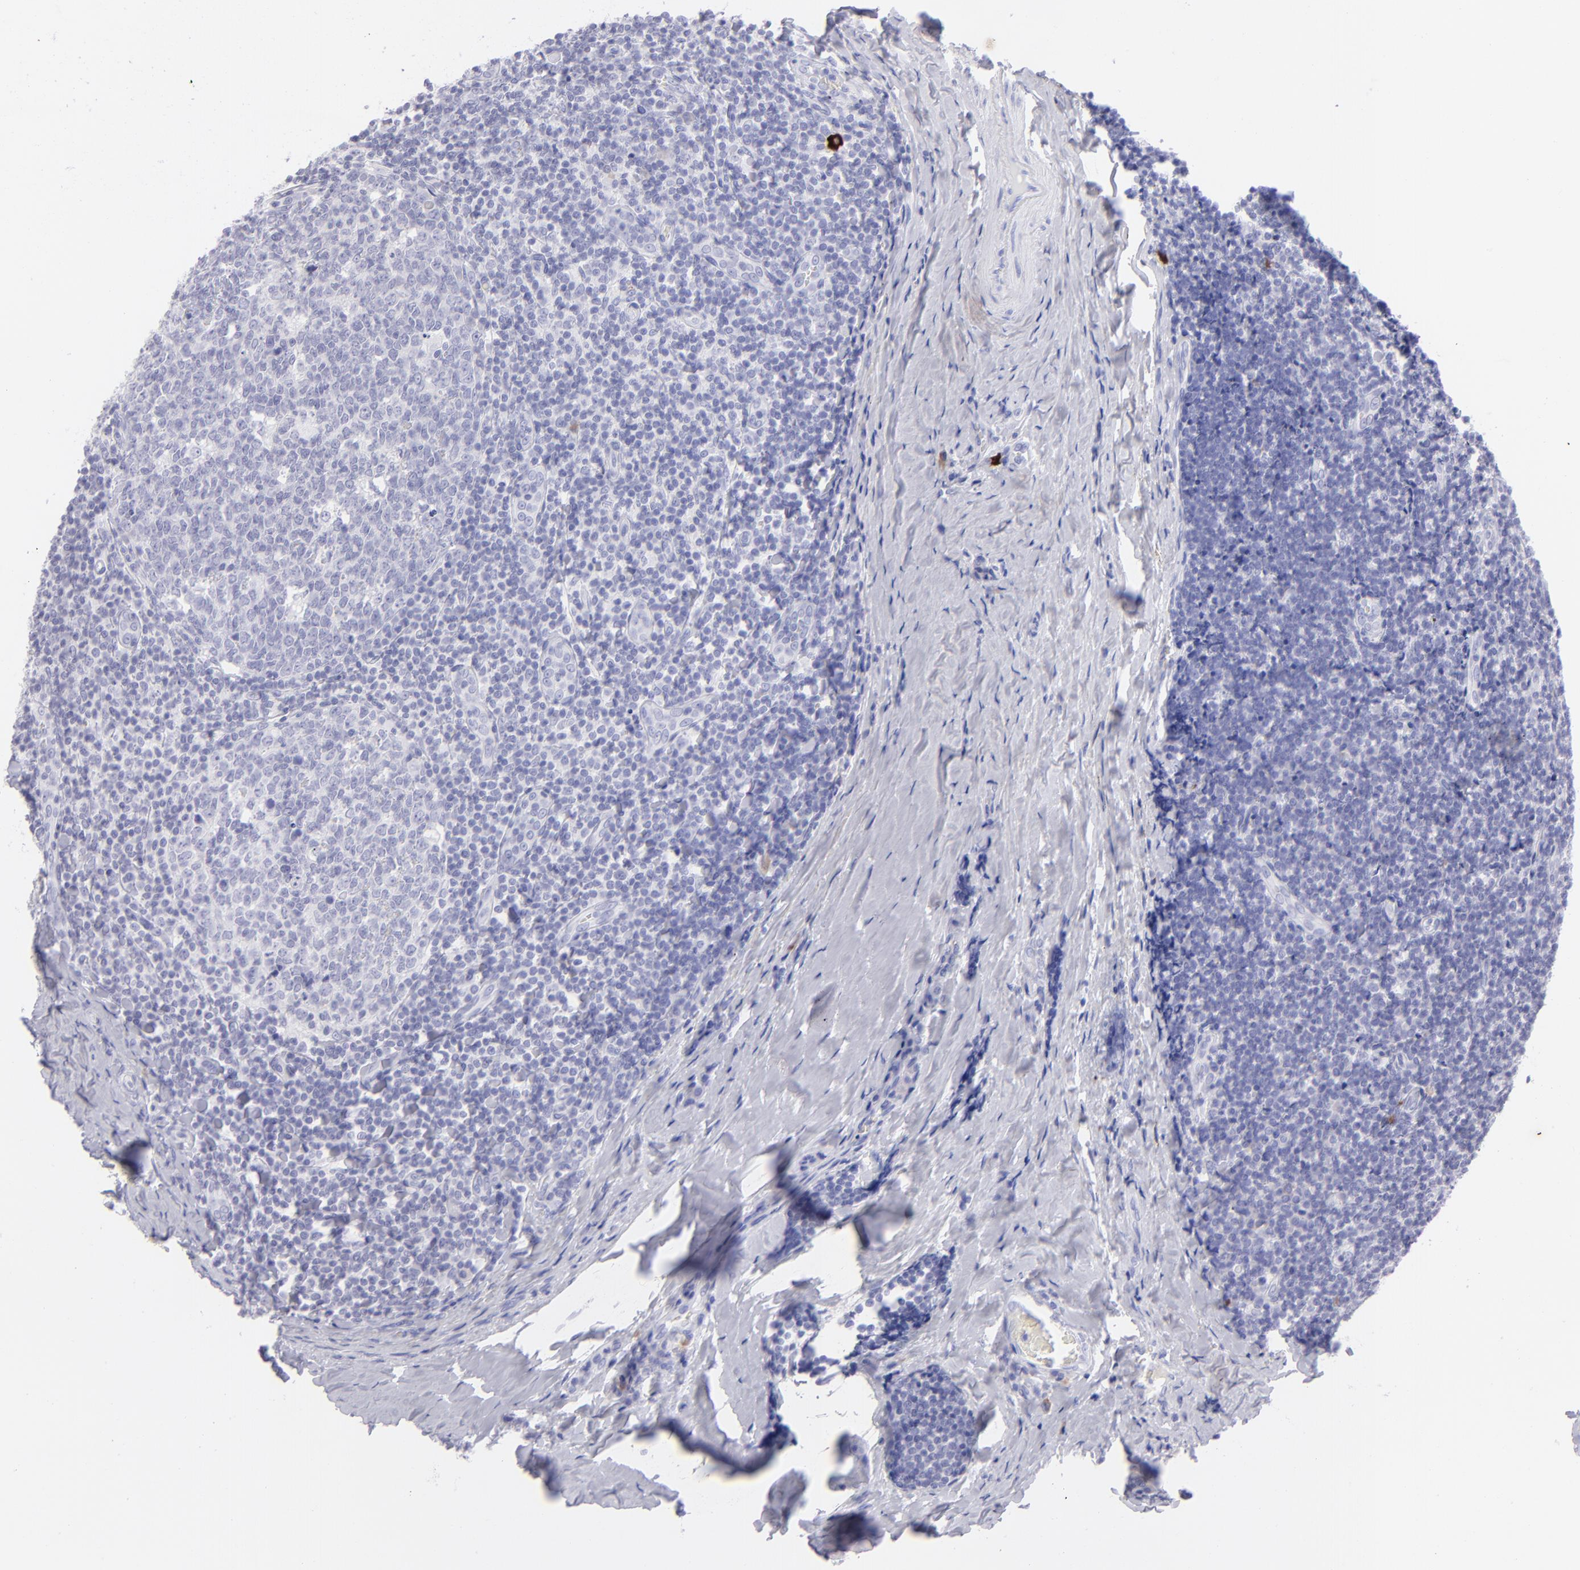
{"staining": {"intensity": "negative", "quantity": "none", "location": "none"}, "tissue": "tonsil", "cell_type": "Germinal center cells", "image_type": "normal", "snomed": [{"axis": "morphology", "description": "Normal tissue, NOS"}, {"axis": "topography", "description": "Tonsil"}], "caption": "Immunohistochemistry of unremarkable tonsil shows no expression in germinal center cells.", "gene": "SLC1A2", "patient": {"sex": "male", "age": 31}}